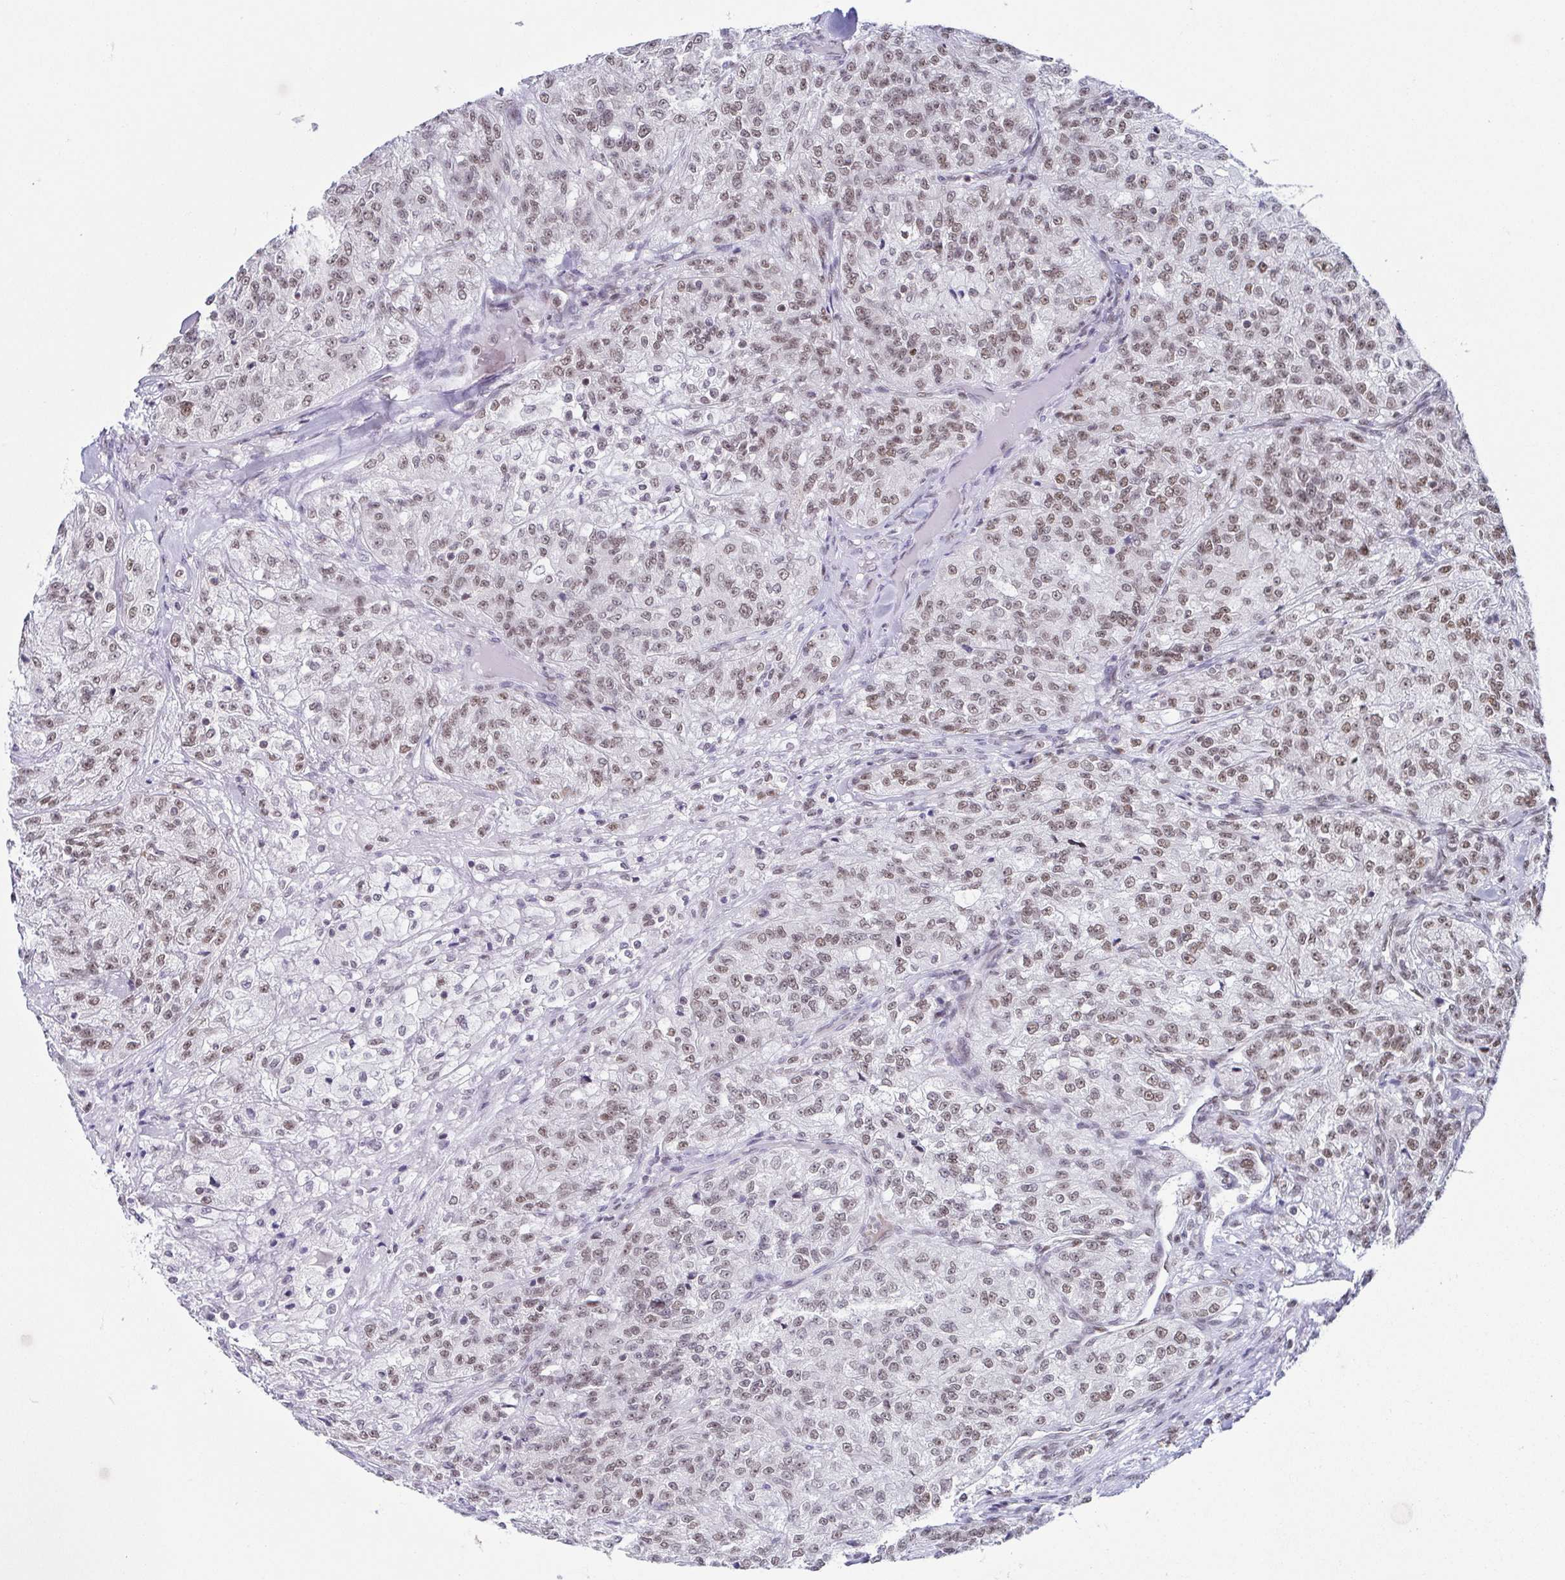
{"staining": {"intensity": "moderate", "quantity": "25%-75%", "location": "nuclear"}, "tissue": "renal cancer", "cell_type": "Tumor cells", "image_type": "cancer", "snomed": [{"axis": "morphology", "description": "Adenocarcinoma, NOS"}, {"axis": "topography", "description": "Kidney"}], "caption": "Immunohistochemical staining of human renal cancer (adenocarcinoma) shows medium levels of moderate nuclear protein staining in about 25%-75% of tumor cells.", "gene": "EWSR1", "patient": {"sex": "female", "age": 63}}